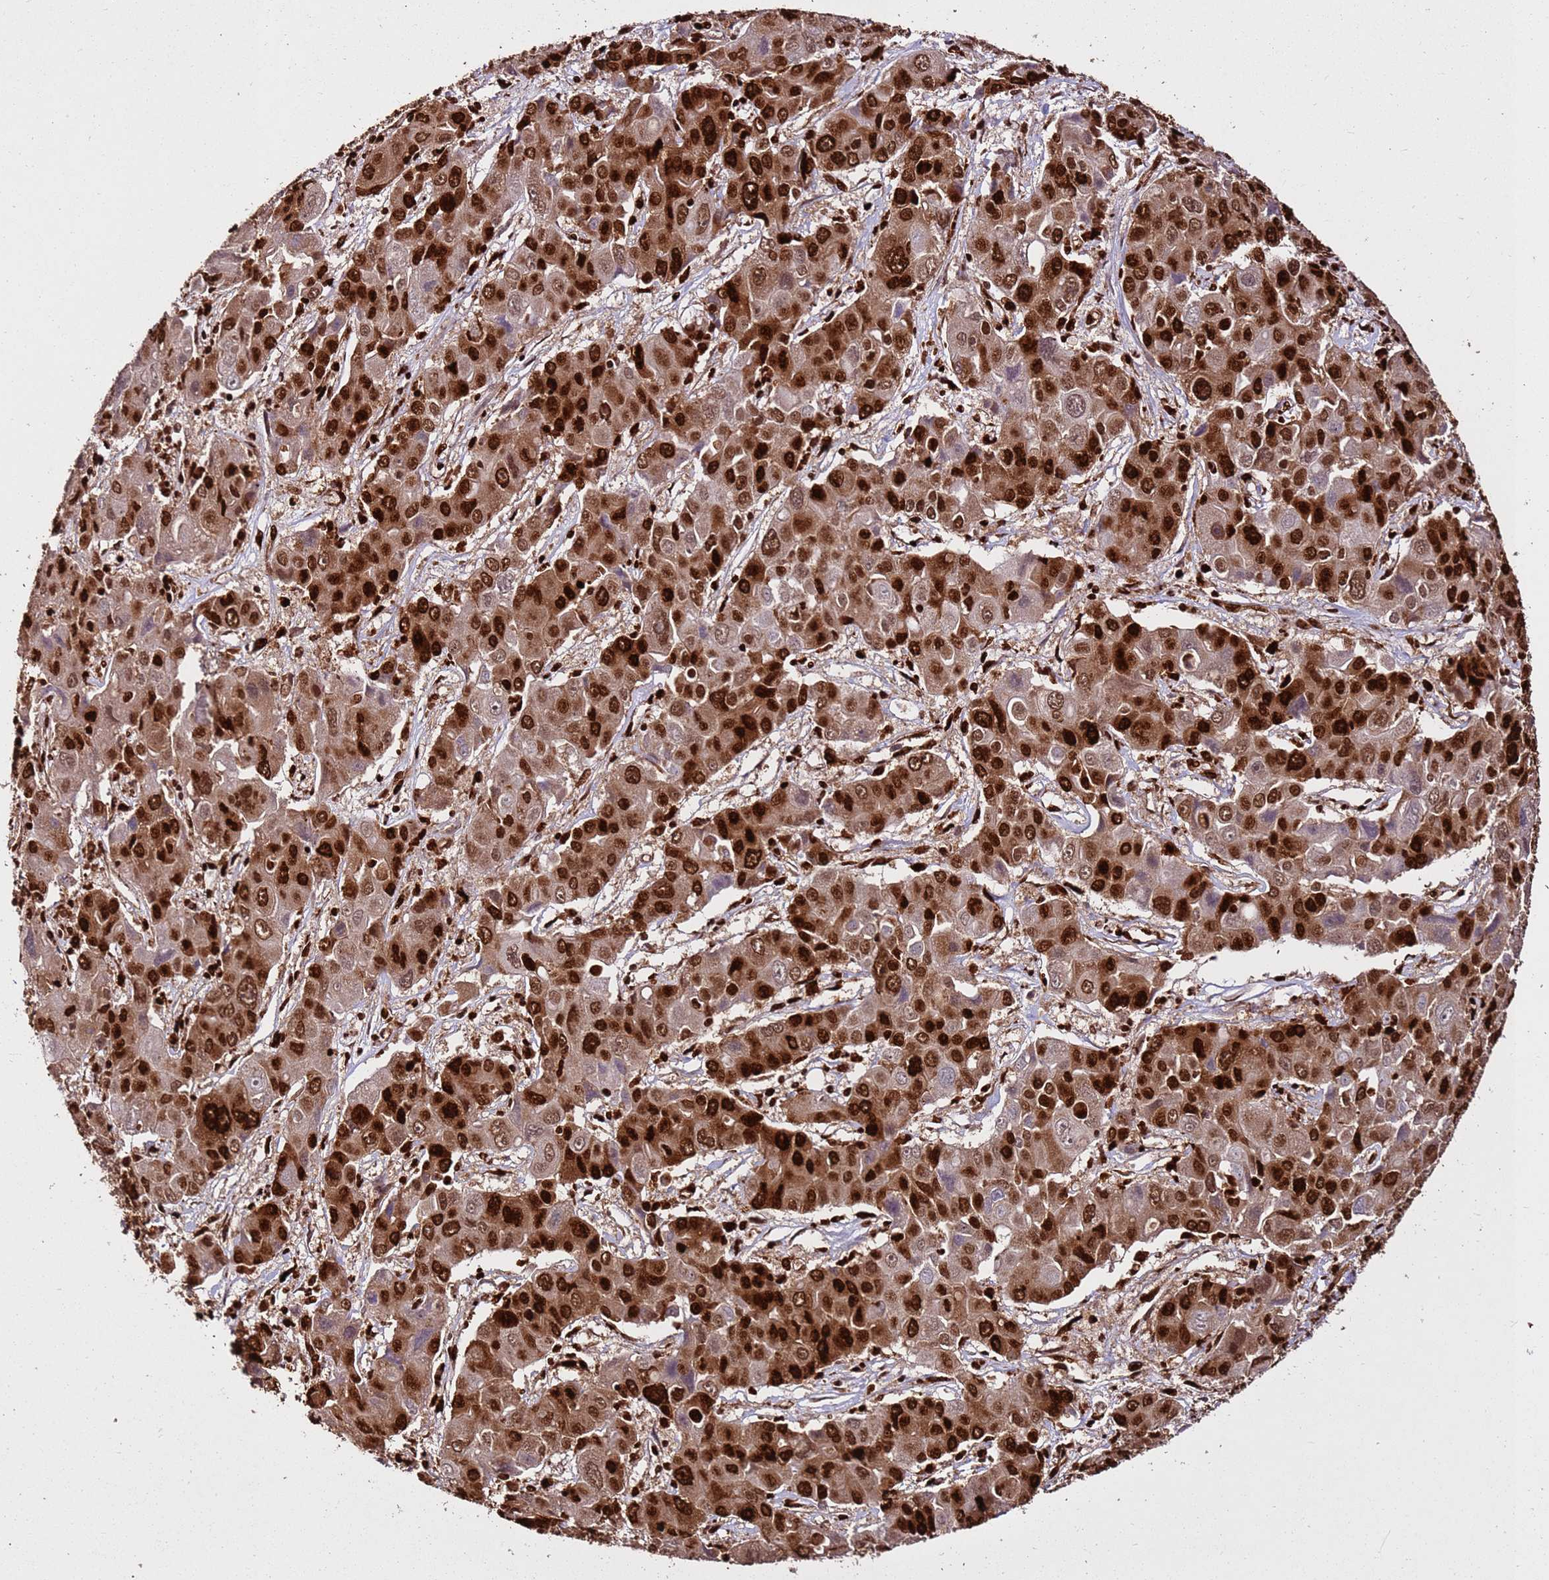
{"staining": {"intensity": "strong", "quantity": ">75%", "location": "cytoplasmic/membranous,nuclear"}, "tissue": "liver cancer", "cell_type": "Tumor cells", "image_type": "cancer", "snomed": [{"axis": "morphology", "description": "Cholangiocarcinoma"}, {"axis": "topography", "description": "Liver"}], "caption": "Human liver cholangiocarcinoma stained with a protein marker shows strong staining in tumor cells.", "gene": "HNRNPAB", "patient": {"sex": "male", "age": 67}}